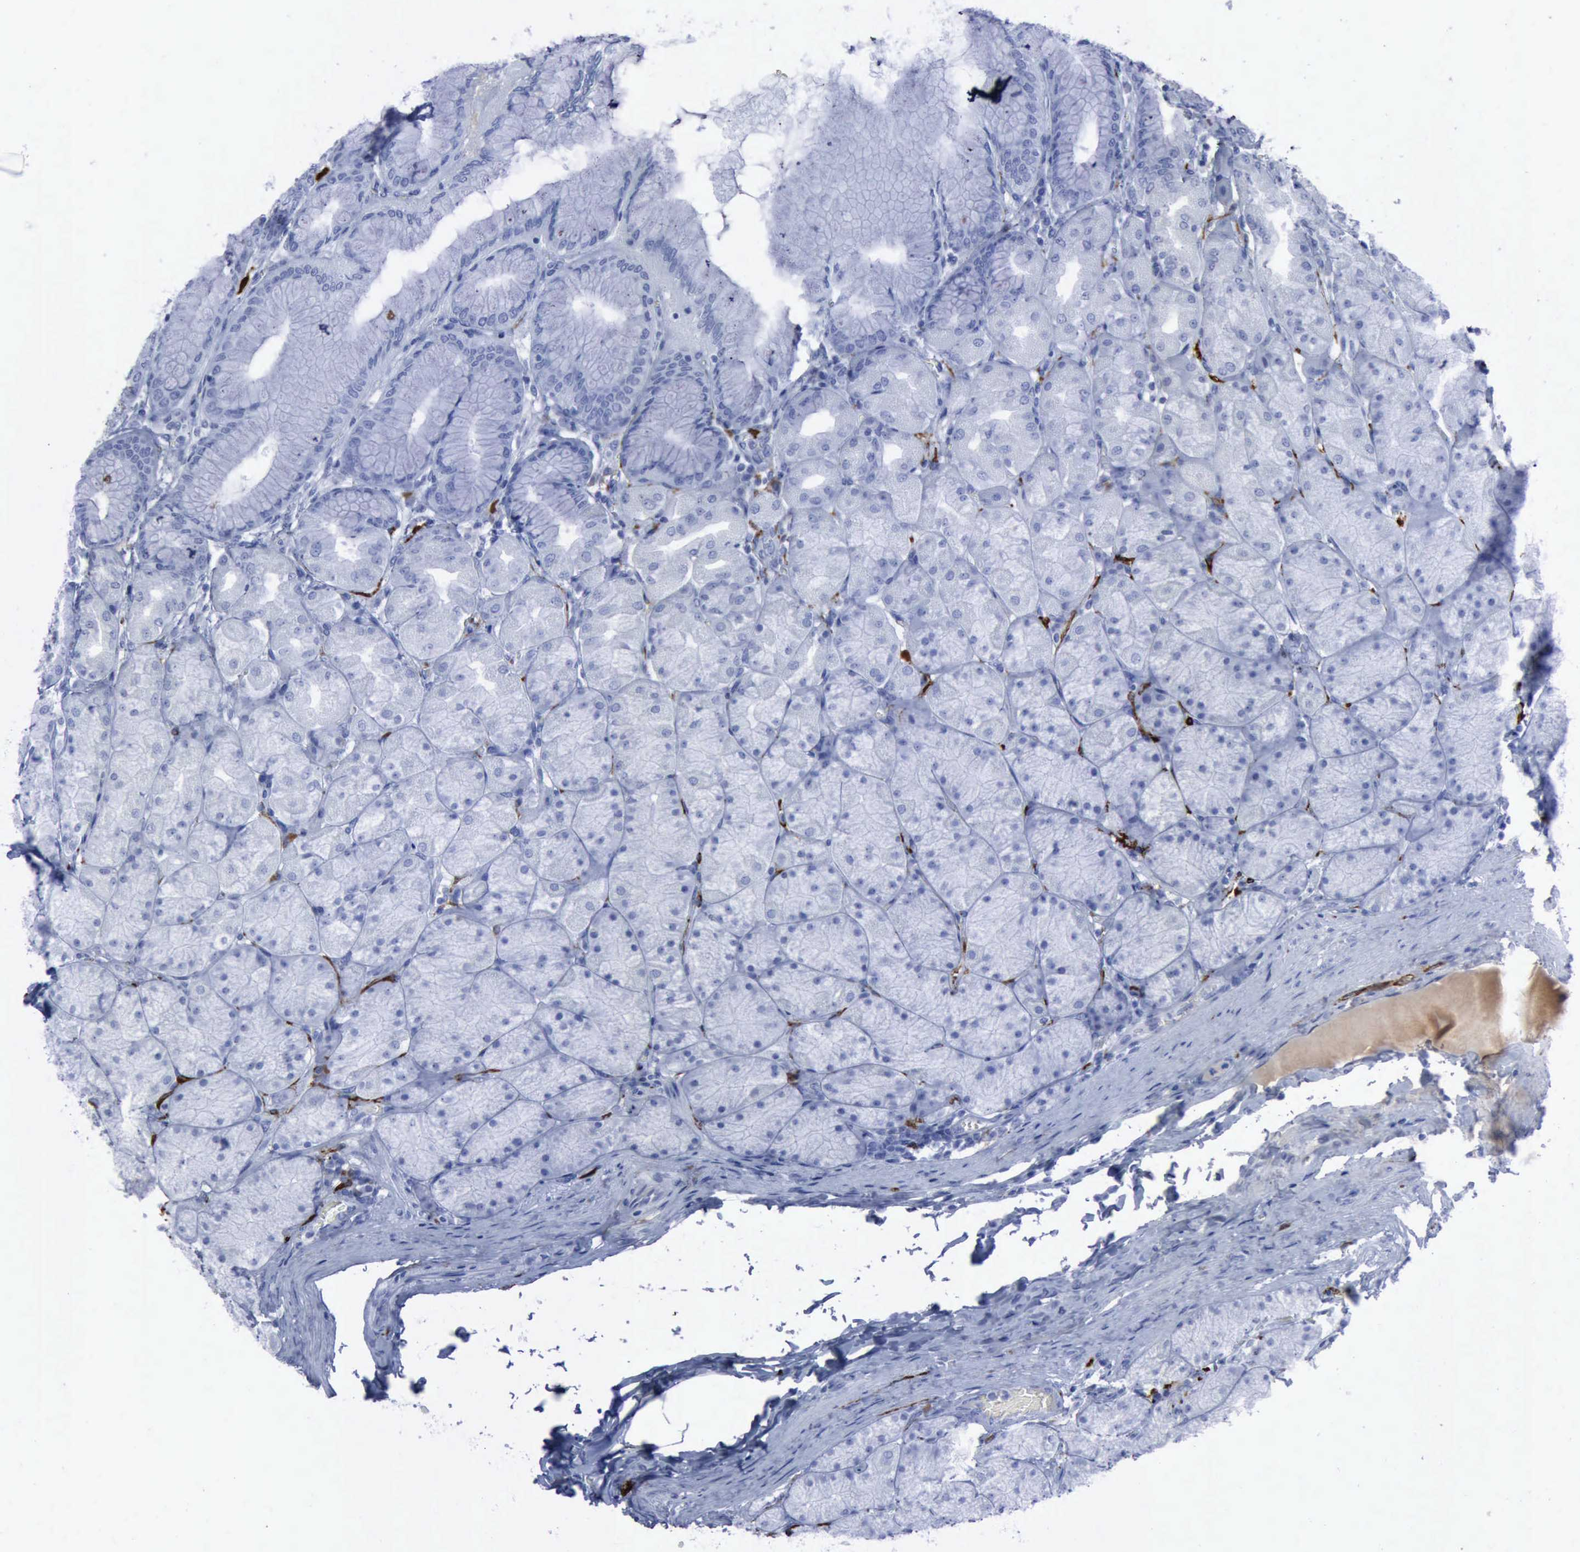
{"staining": {"intensity": "negative", "quantity": "none", "location": "none"}, "tissue": "stomach", "cell_type": "Glandular cells", "image_type": "normal", "snomed": [{"axis": "morphology", "description": "Normal tissue, NOS"}, {"axis": "topography", "description": "Stomach, upper"}], "caption": "An immunohistochemistry histopathology image of benign stomach is shown. There is no staining in glandular cells of stomach. (DAB (3,3'-diaminobenzidine) immunohistochemistry visualized using brightfield microscopy, high magnification).", "gene": "NGFR", "patient": {"sex": "female", "age": 56}}